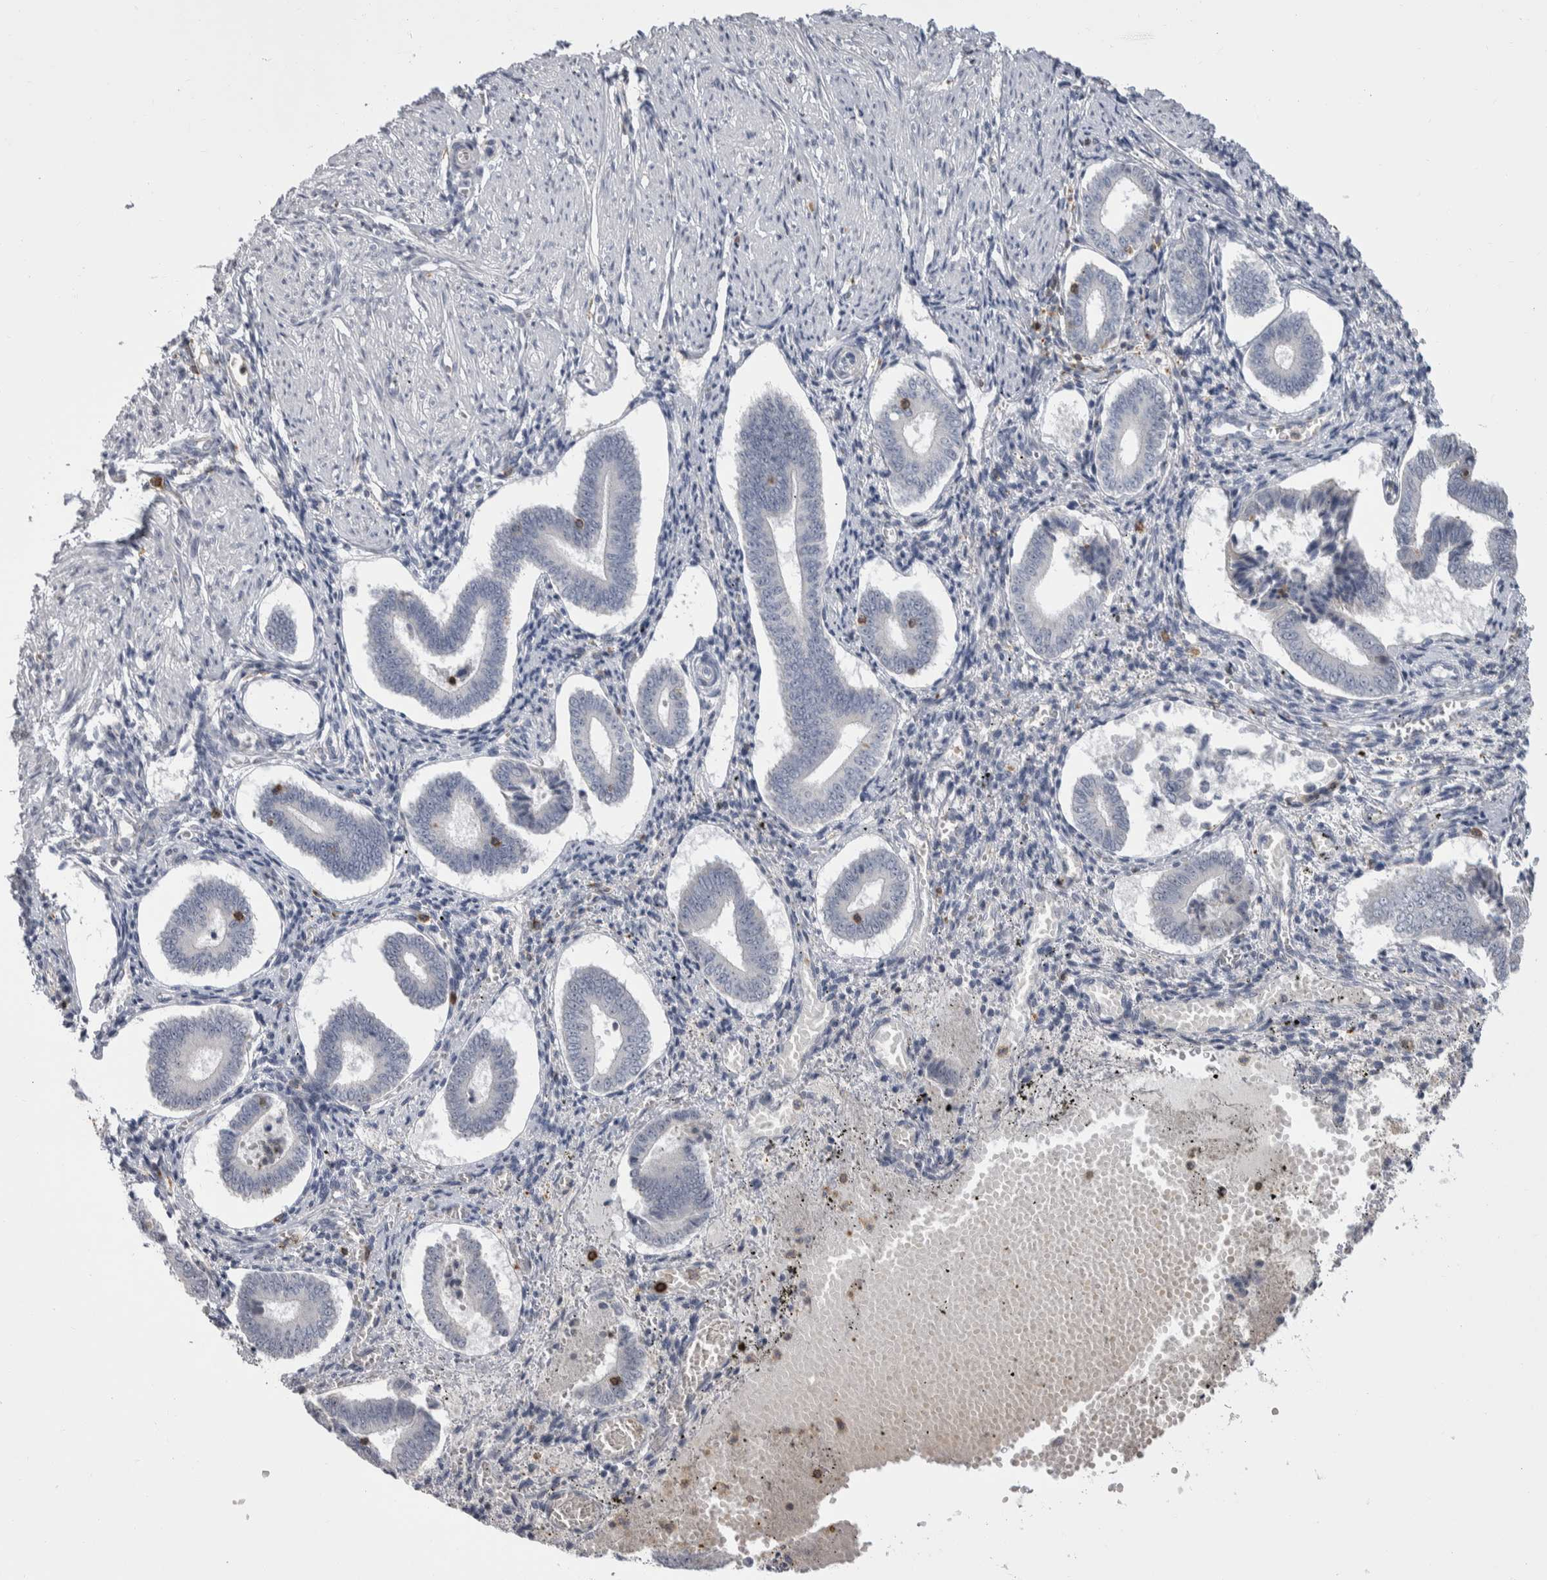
{"staining": {"intensity": "negative", "quantity": "none", "location": "none"}, "tissue": "endometrium", "cell_type": "Cells in endometrial stroma", "image_type": "normal", "snomed": [{"axis": "morphology", "description": "Normal tissue, NOS"}, {"axis": "topography", "description": "Endometrium"}], "caption": "A high-resolution histopathology image shows IHC staining of unremarkable endometrium, which displays no significant staining in cells in endometrial stroma. The staining was performed using DAB to visualize the protein expression in brown, while the nuclei were stained in blue with hematoxylin (Magnification: 20x).", "gene": "CEP295NL", "patient": {"sex": "female", "age": 42}}